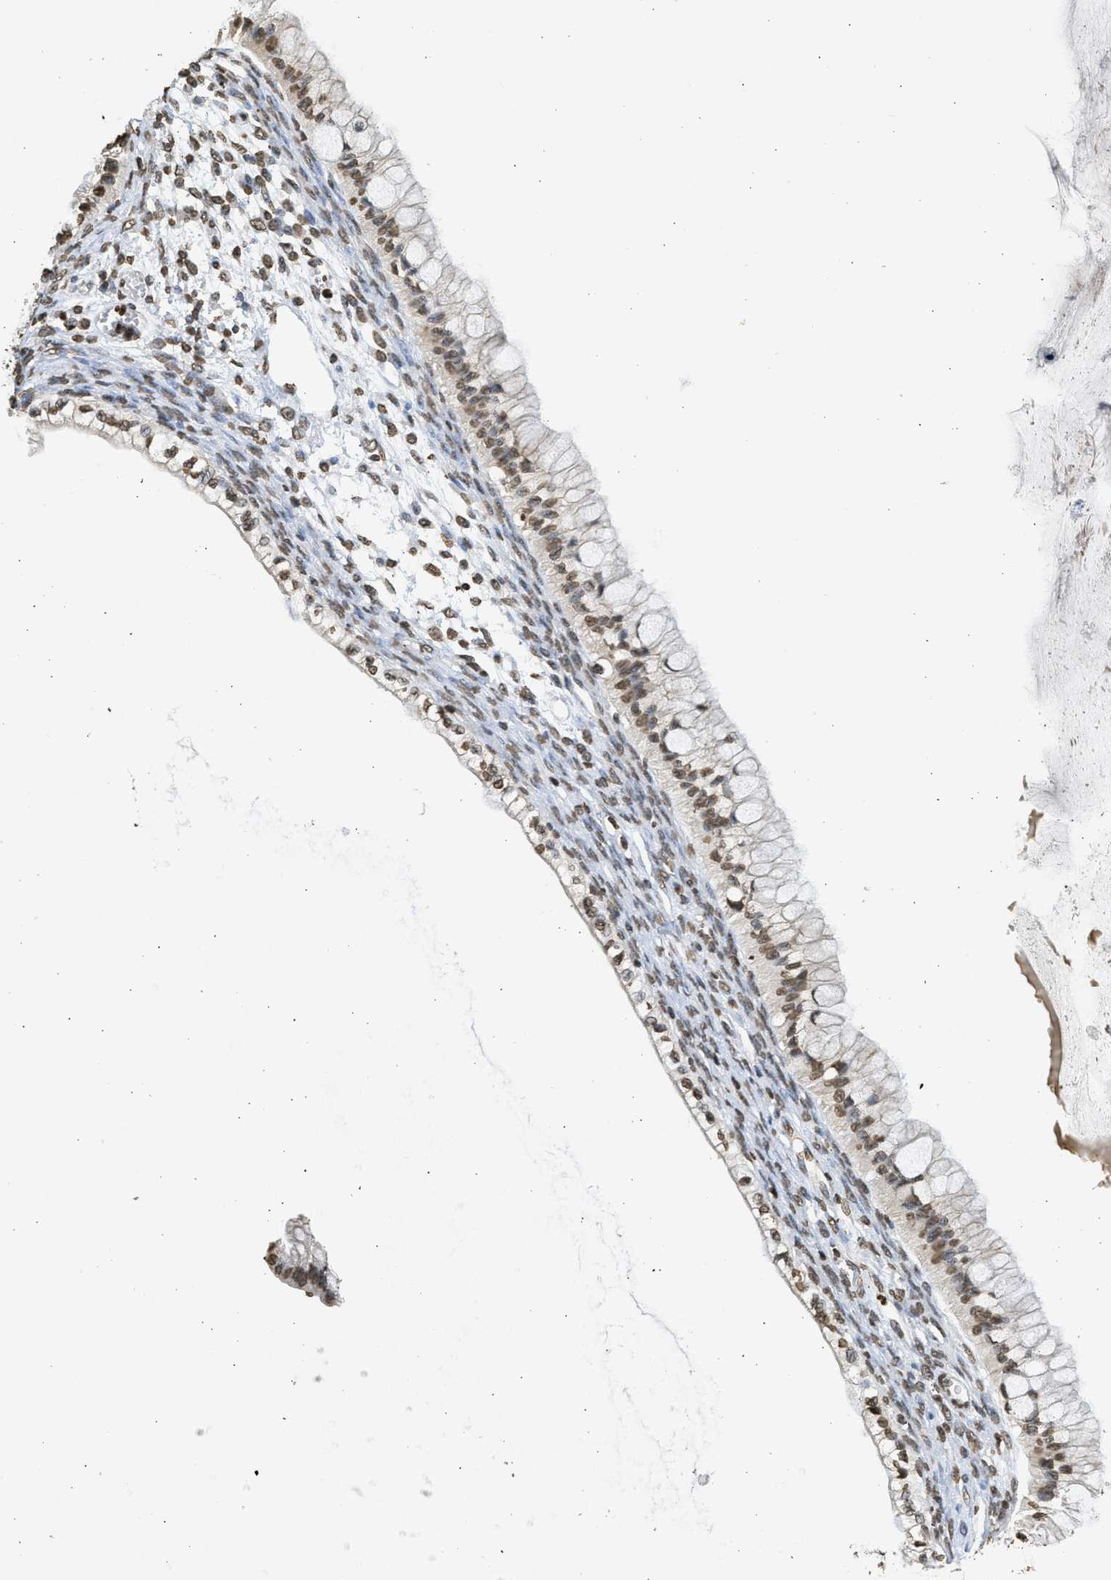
{"staining": {"intensity": "moderate", "quantity": ">75%", "location": "nuclear"}, "tissue": "ovarian cancer", "cell_type": "Tumor cells", "image_type": "cancer", "snomed": [{"axis": "morphology", "description": "Cystadenocarcinoma, mucinous, NOS"}, {"axis": "topography", "description": "Ovary"}], "caption": "Moderate nuclear expression for a protein is present in approximately >75% of tumor cells of mucinous cystadenocarcinoma (ovarian) using immunohistochemistry (IHC).", "gene": "RRAGC", "patient": {"sex": "female", "age": 57}}